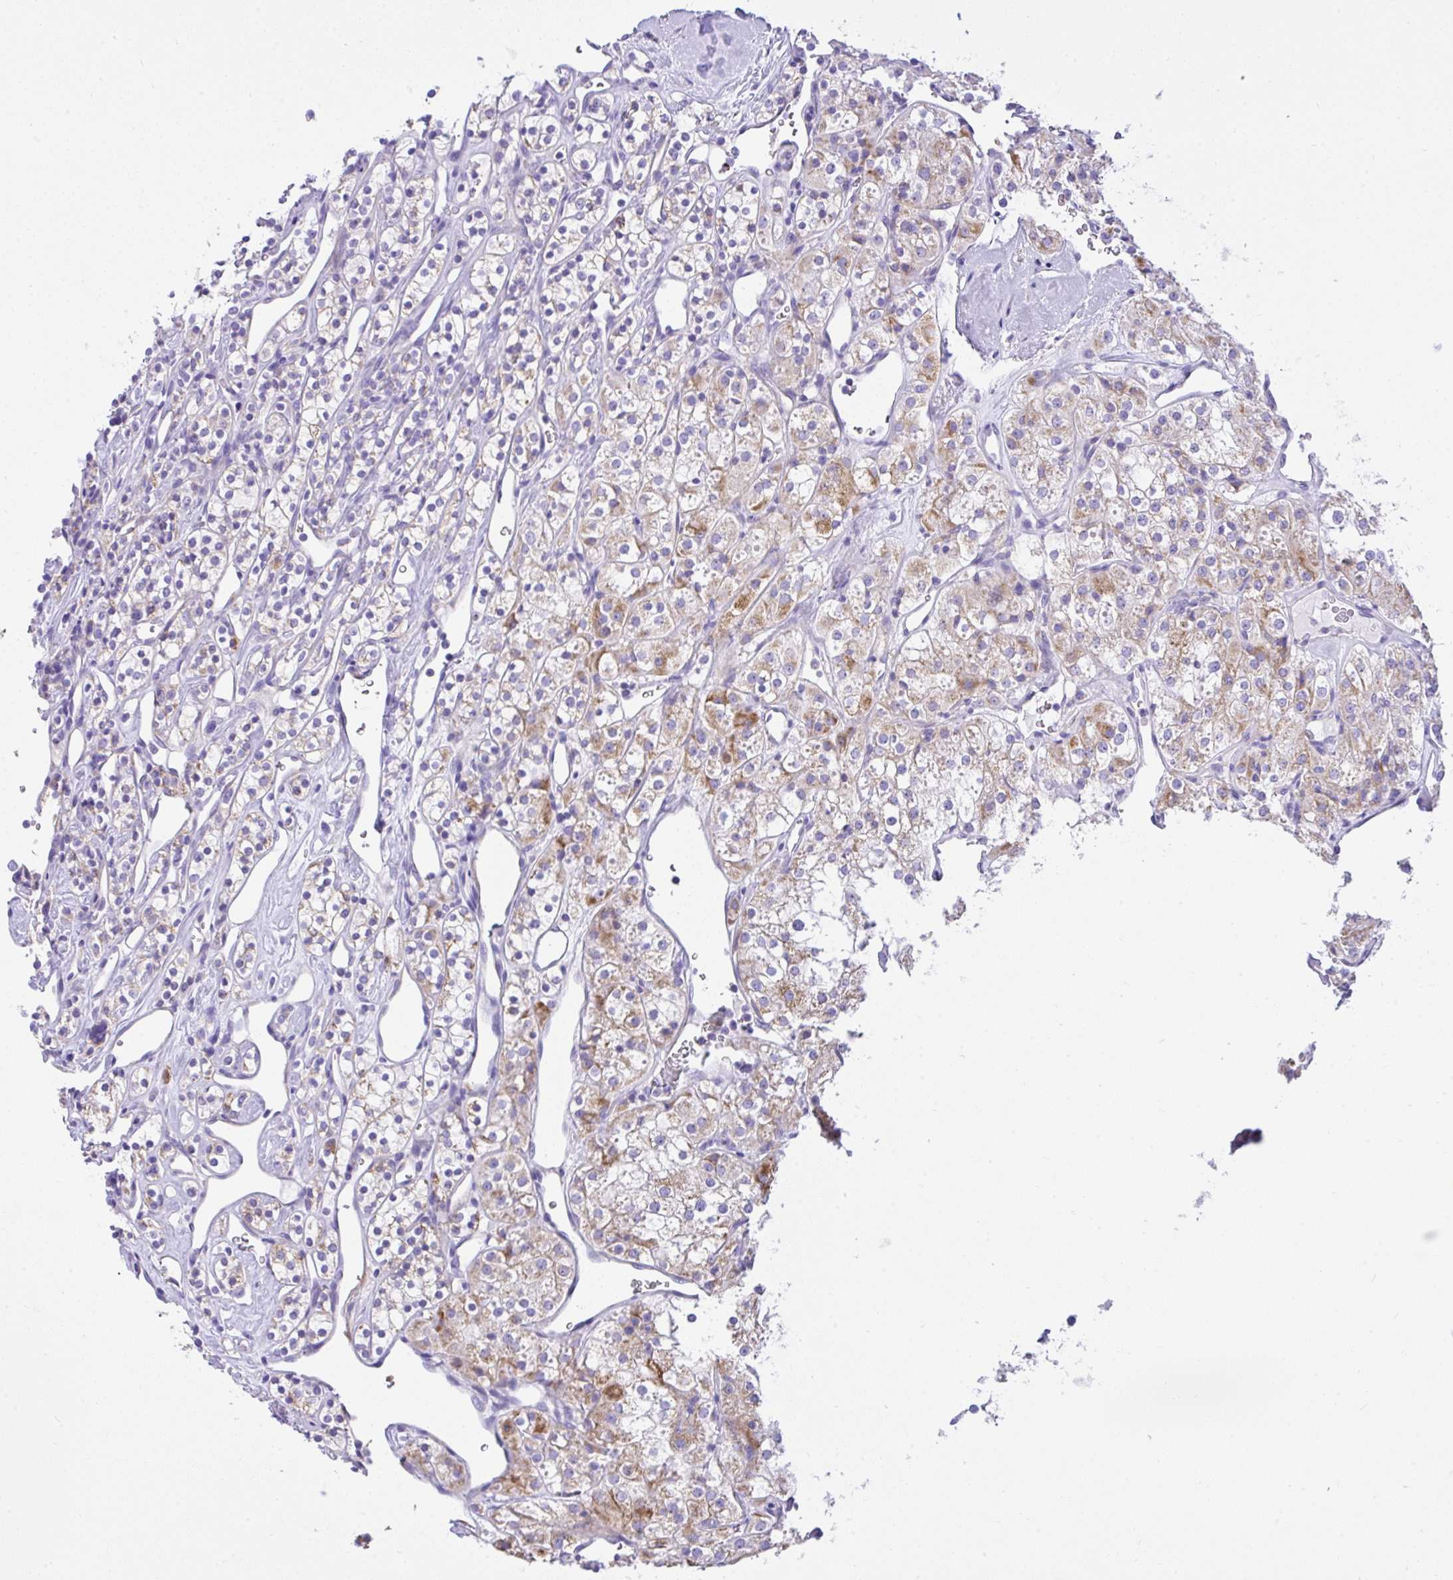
{"staining": {"intensity": "moderate", "quantity": "<25%", "location": "cytoplasmic/membranous"}, "tissue": "renal cancer", "cell_type": "Tumor cells", "image_type": "cancer", "snomed": [{"axis": "morphology", "description": "Adenocarcinoma, NOS"}, {"axis": "topography", "description": "Kidney"}], "caption": "Renal adenocarcinoma was stained to show a protein in brown. There is low levels of moderate cytoplasmic/membranous expression in approximately <25% of tumor cells.", "gene": "SLC13A1", "patient": {"sex": "male", "age": 77}}